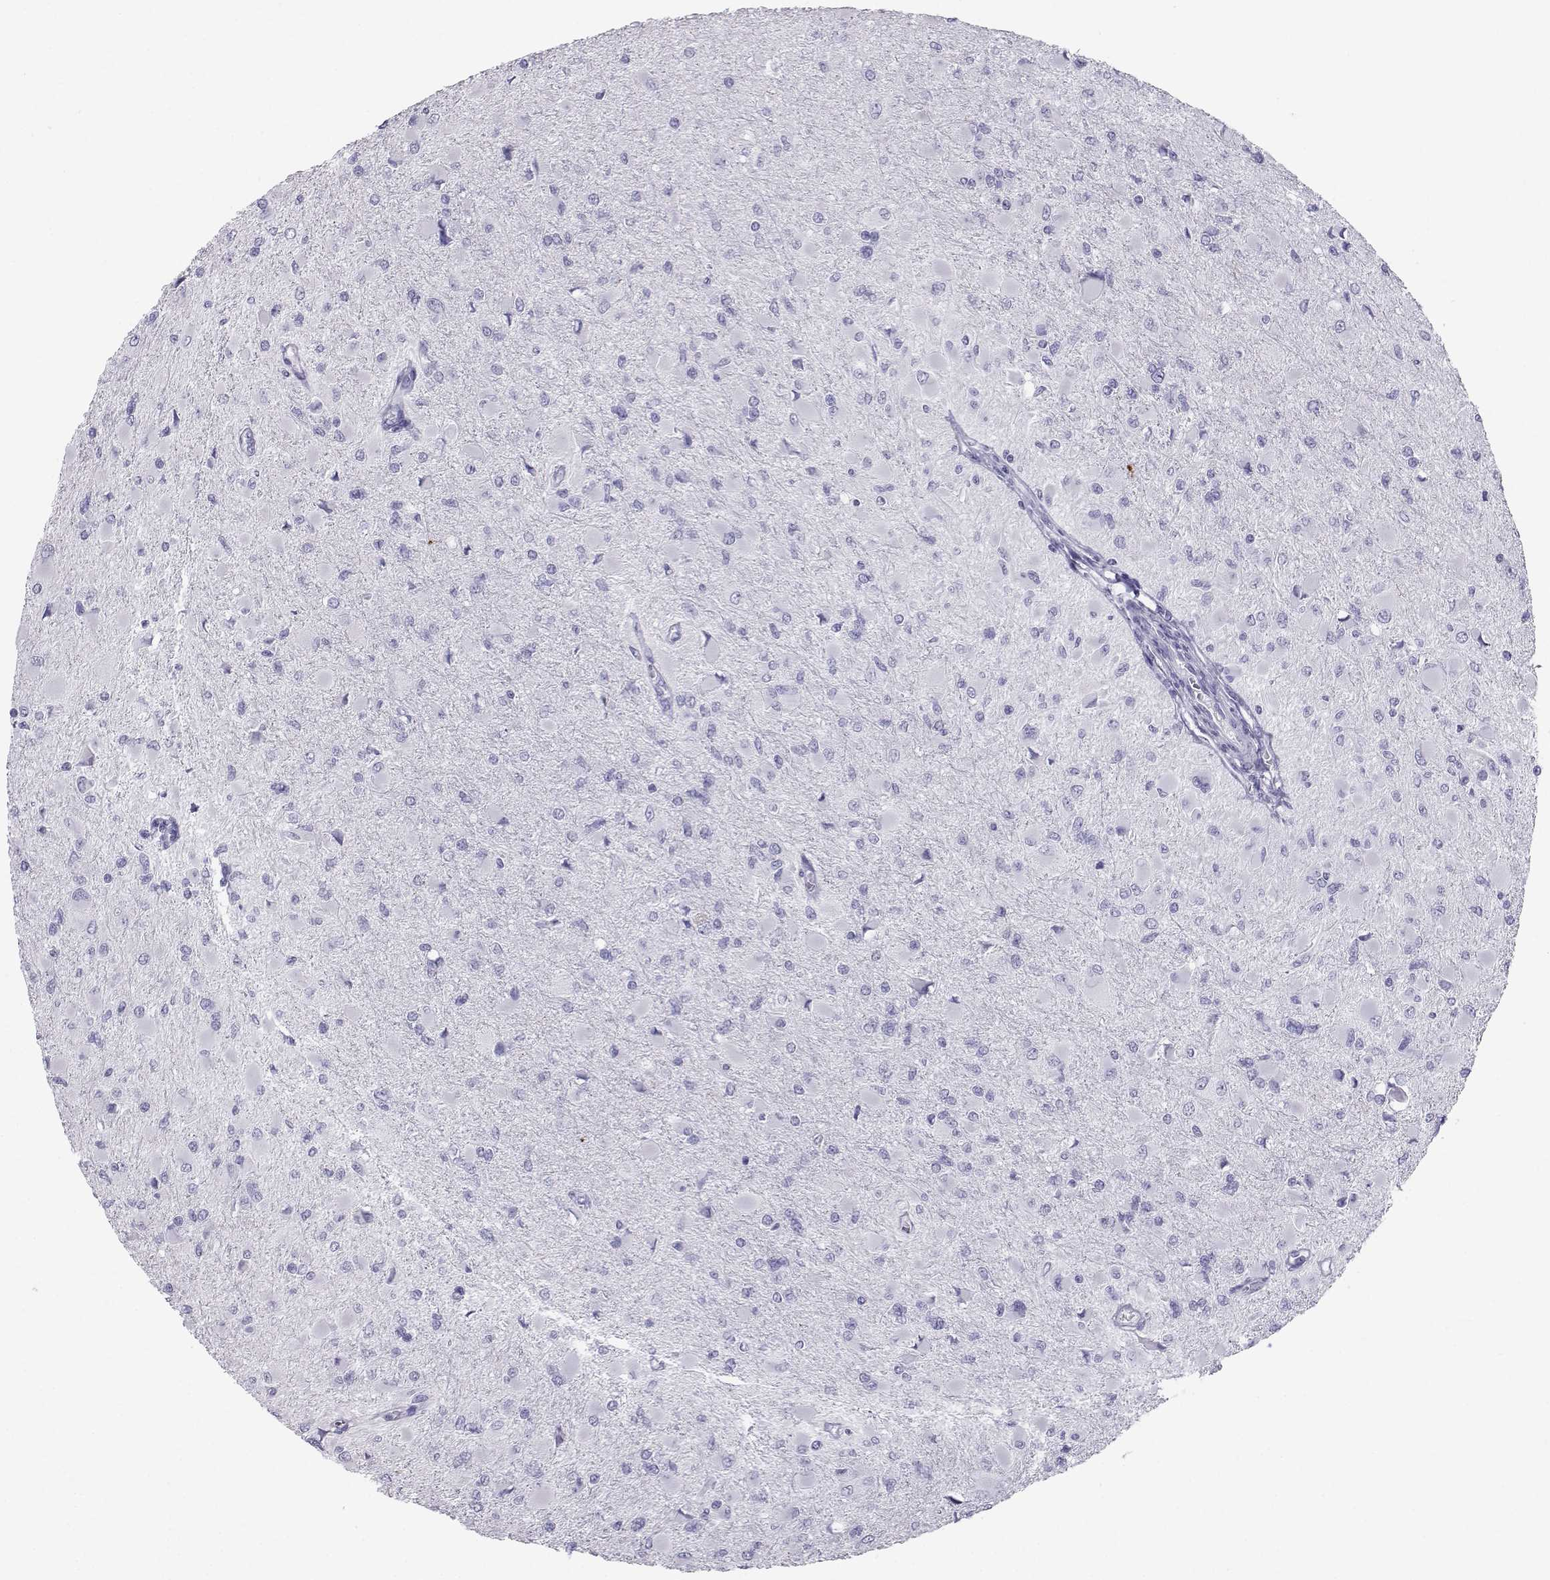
{"staining": {"intensity": "negative", "quantity": "none", "location": "none"}, "tissue": "glioma", "cell_type": "Tumor cells", "image_type": "cancer", "snomed": [{"axis": "morphology", "description": "Glioma, malignant, High grade"}, {"axis": "topography", "description": "Cerebral cortex"}], "caption": "DAB (3,3'-diaminobenzidine) immunohistochemical staining of malignant glioma (high-grade) exhibits no significant expression in tumor cells.", "gene": "SST", "patient": {"sex": "female", "age": 36}}